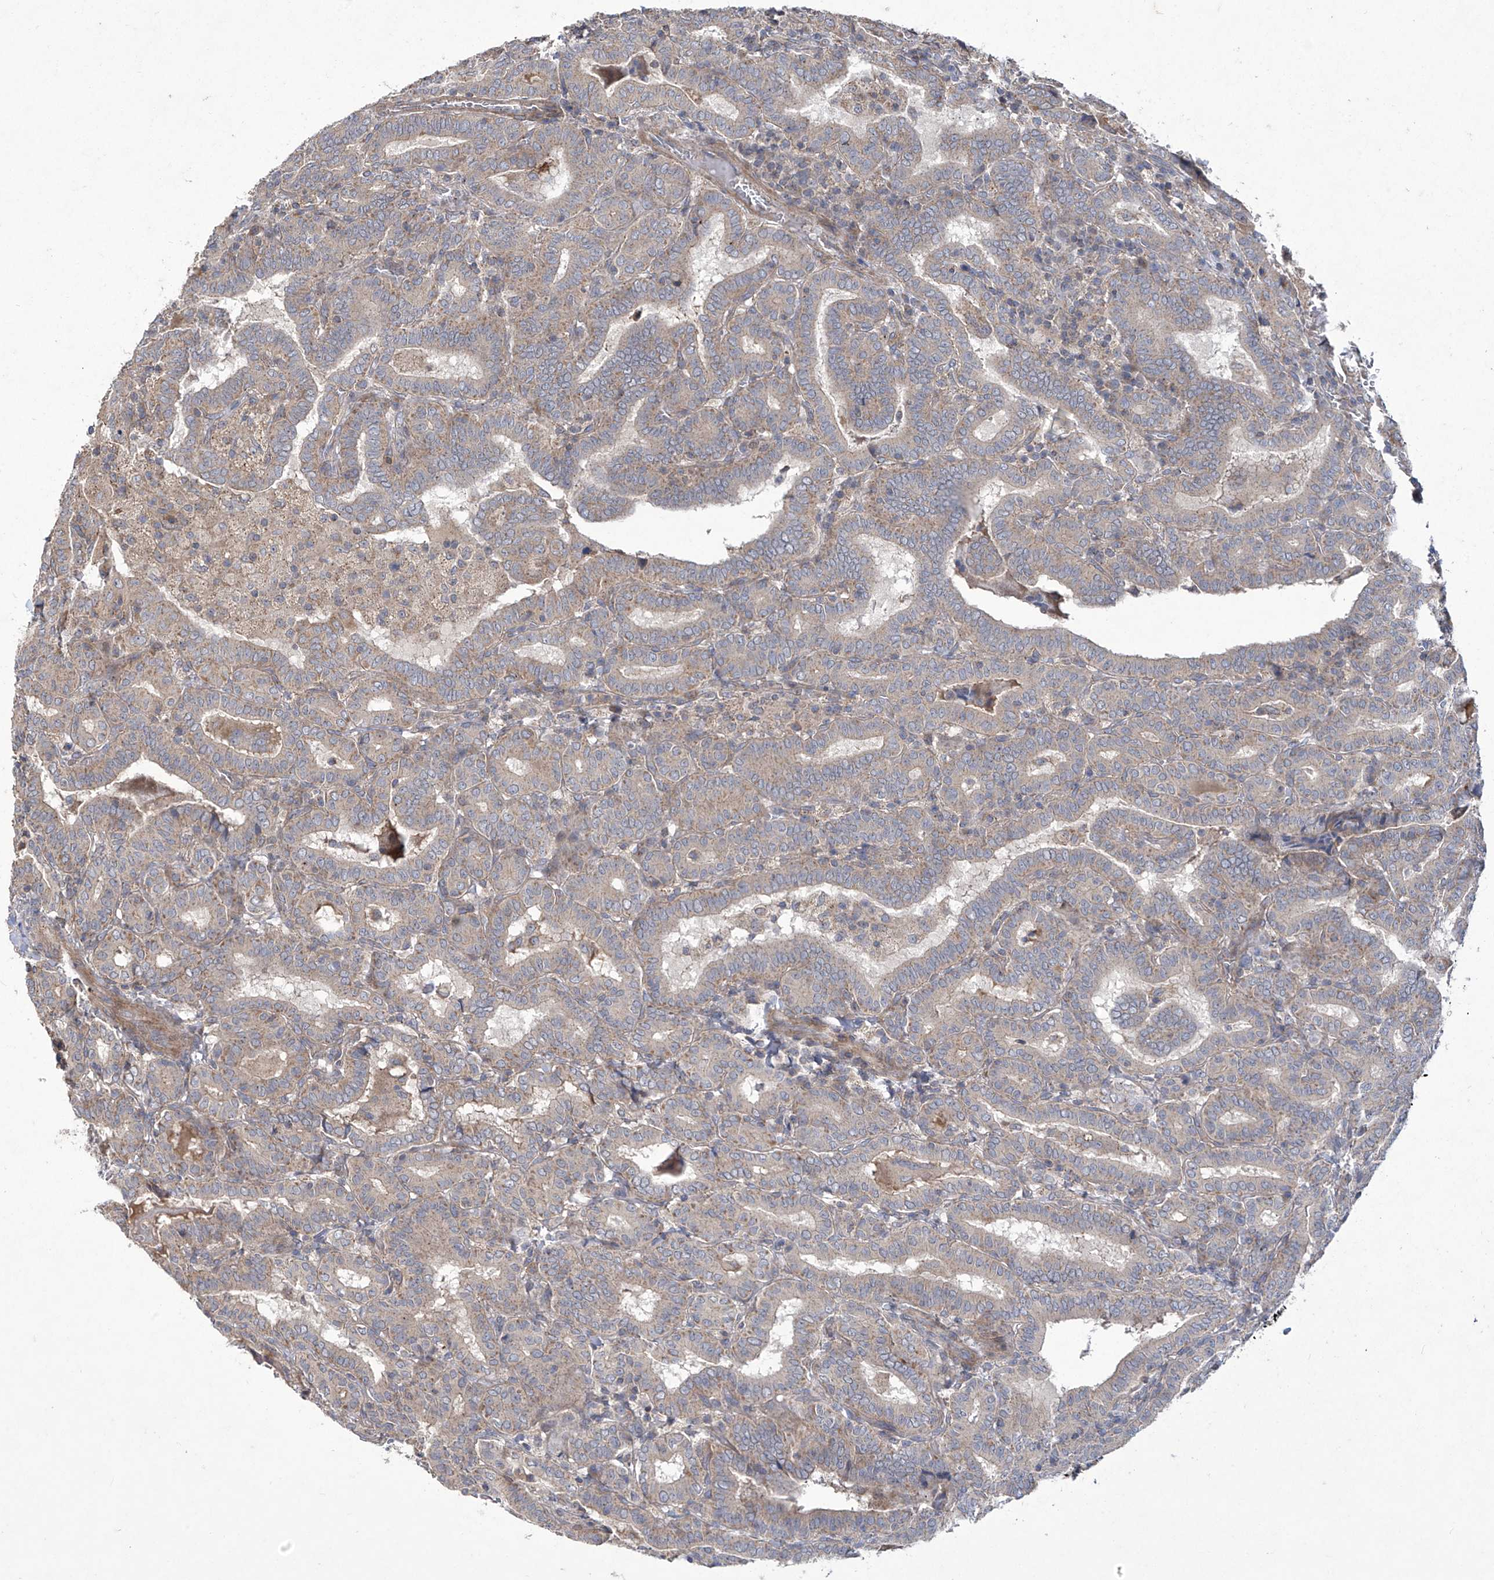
{"staining": {"intensity": "weak", "quantity": "25%-75%", "location": "cytoplasmic/membranous"}, "tissue": "thyroid cancer", "cell_type": "Tumor cells", "image_type": "cancer", "snomed": [{"axis": "morphology", "description": "Papillary adenocarcinoma, NOS"}, {"axis": "topography", "description": "Thyroid gland"}], "caption": "Approximately 25%-75% of tumor cells in thyroid cancer (papillary adenocarcinoma) display weak cytoplasmic/membranous protein staining as visualized by brown immunohistochemical staining.", "gene": "TRIM60", "patient": {"sex": "female", "age": 72}}